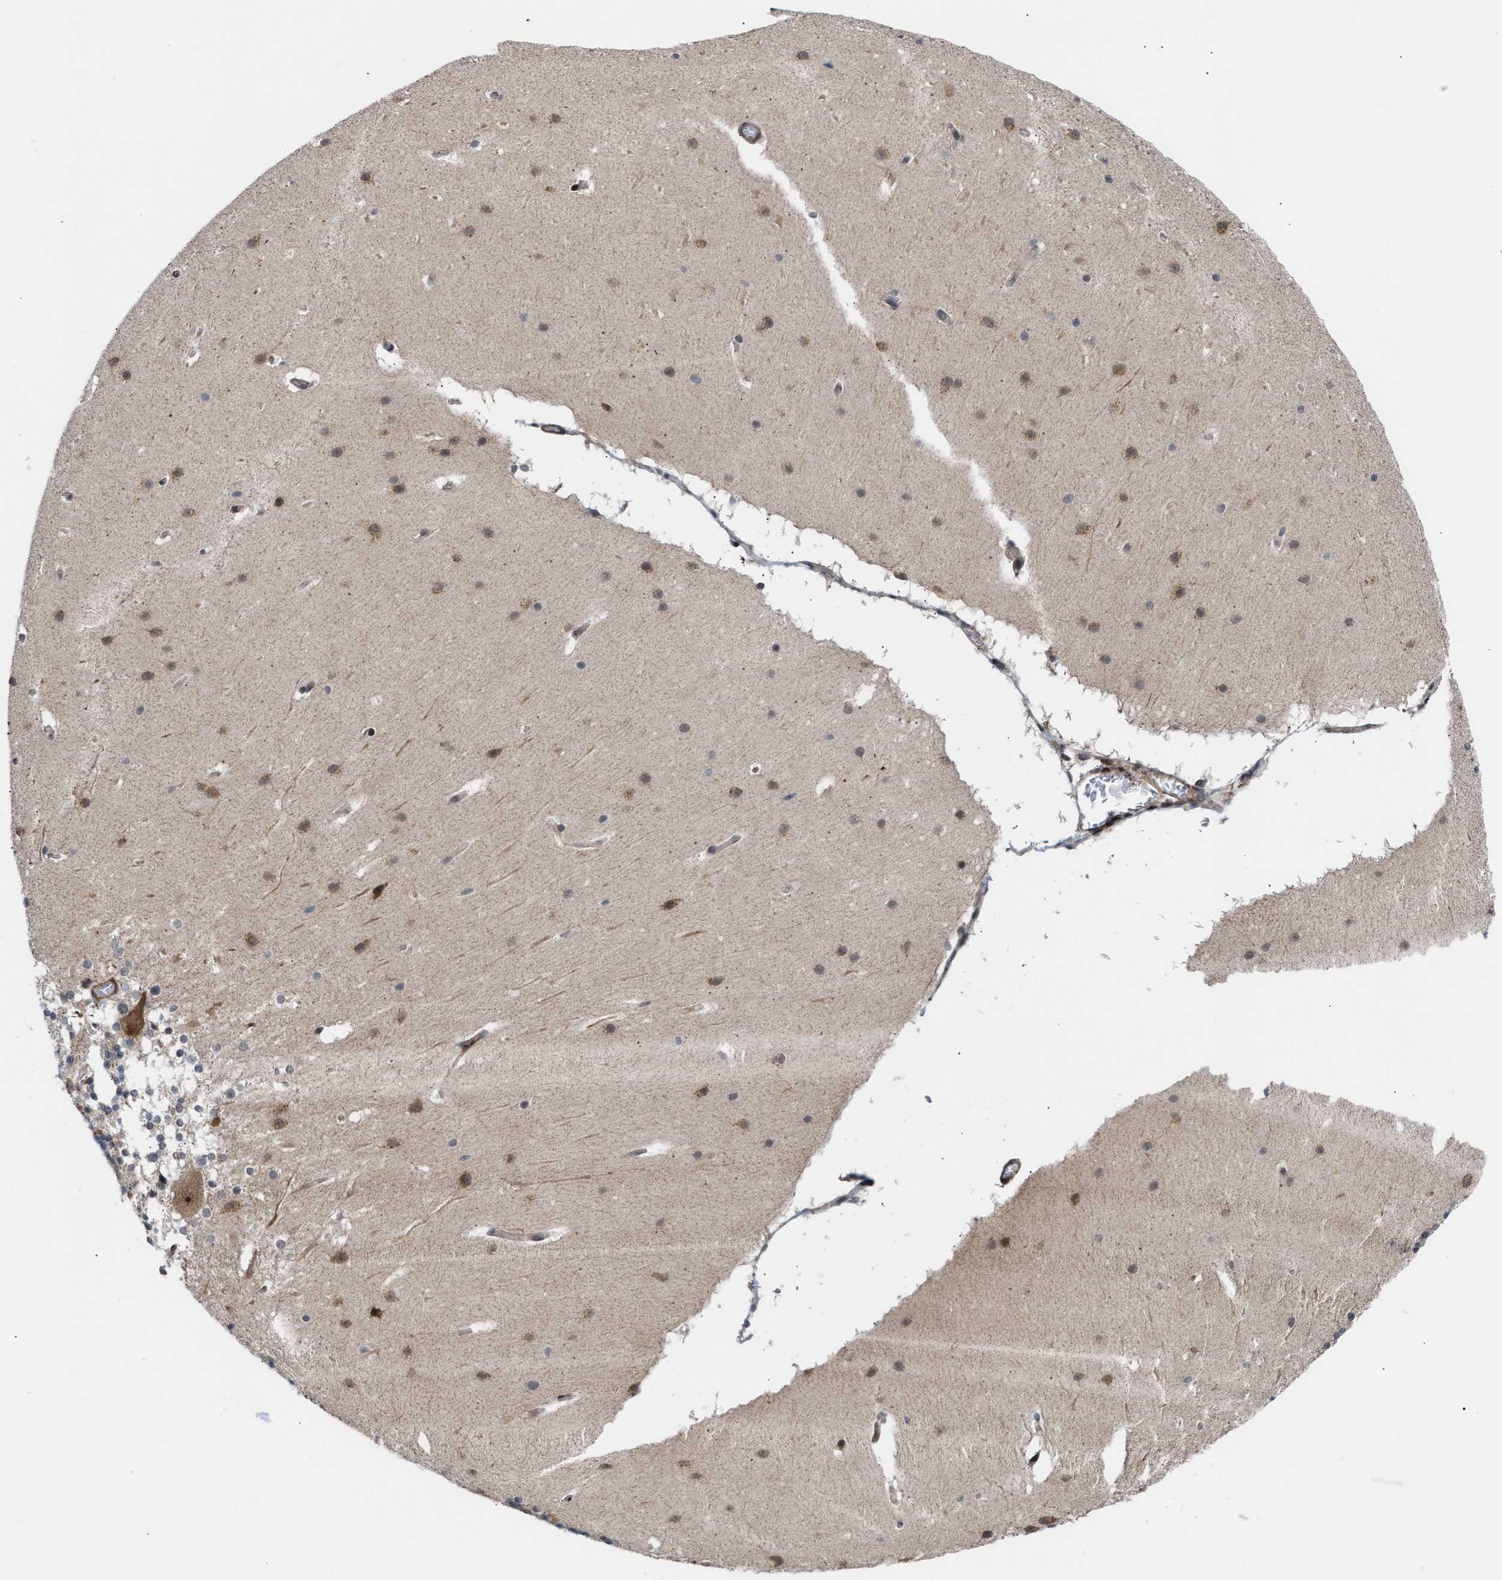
{"staining": {"intensity": "moderate", "quantity": "25%-75%", "location": "cytoplasmic/membranous"}, "tissue": "cerebellum", "cell_type": "Cells in granular layer", "image_type": "normal", "snomed": [{"axis": "morphology", "description": "Normal tissue, NOS"}, {"axis": "topography", "description": "Cerebellum"}], "caption": "Cerebellum stained for a protein (brown) shows moderate cytoplasmic/membranous positive expression in about 25%-75% of cells in granular layer.", "gene": "STAU2", "patient": {"sex": "female", "age": 19}}